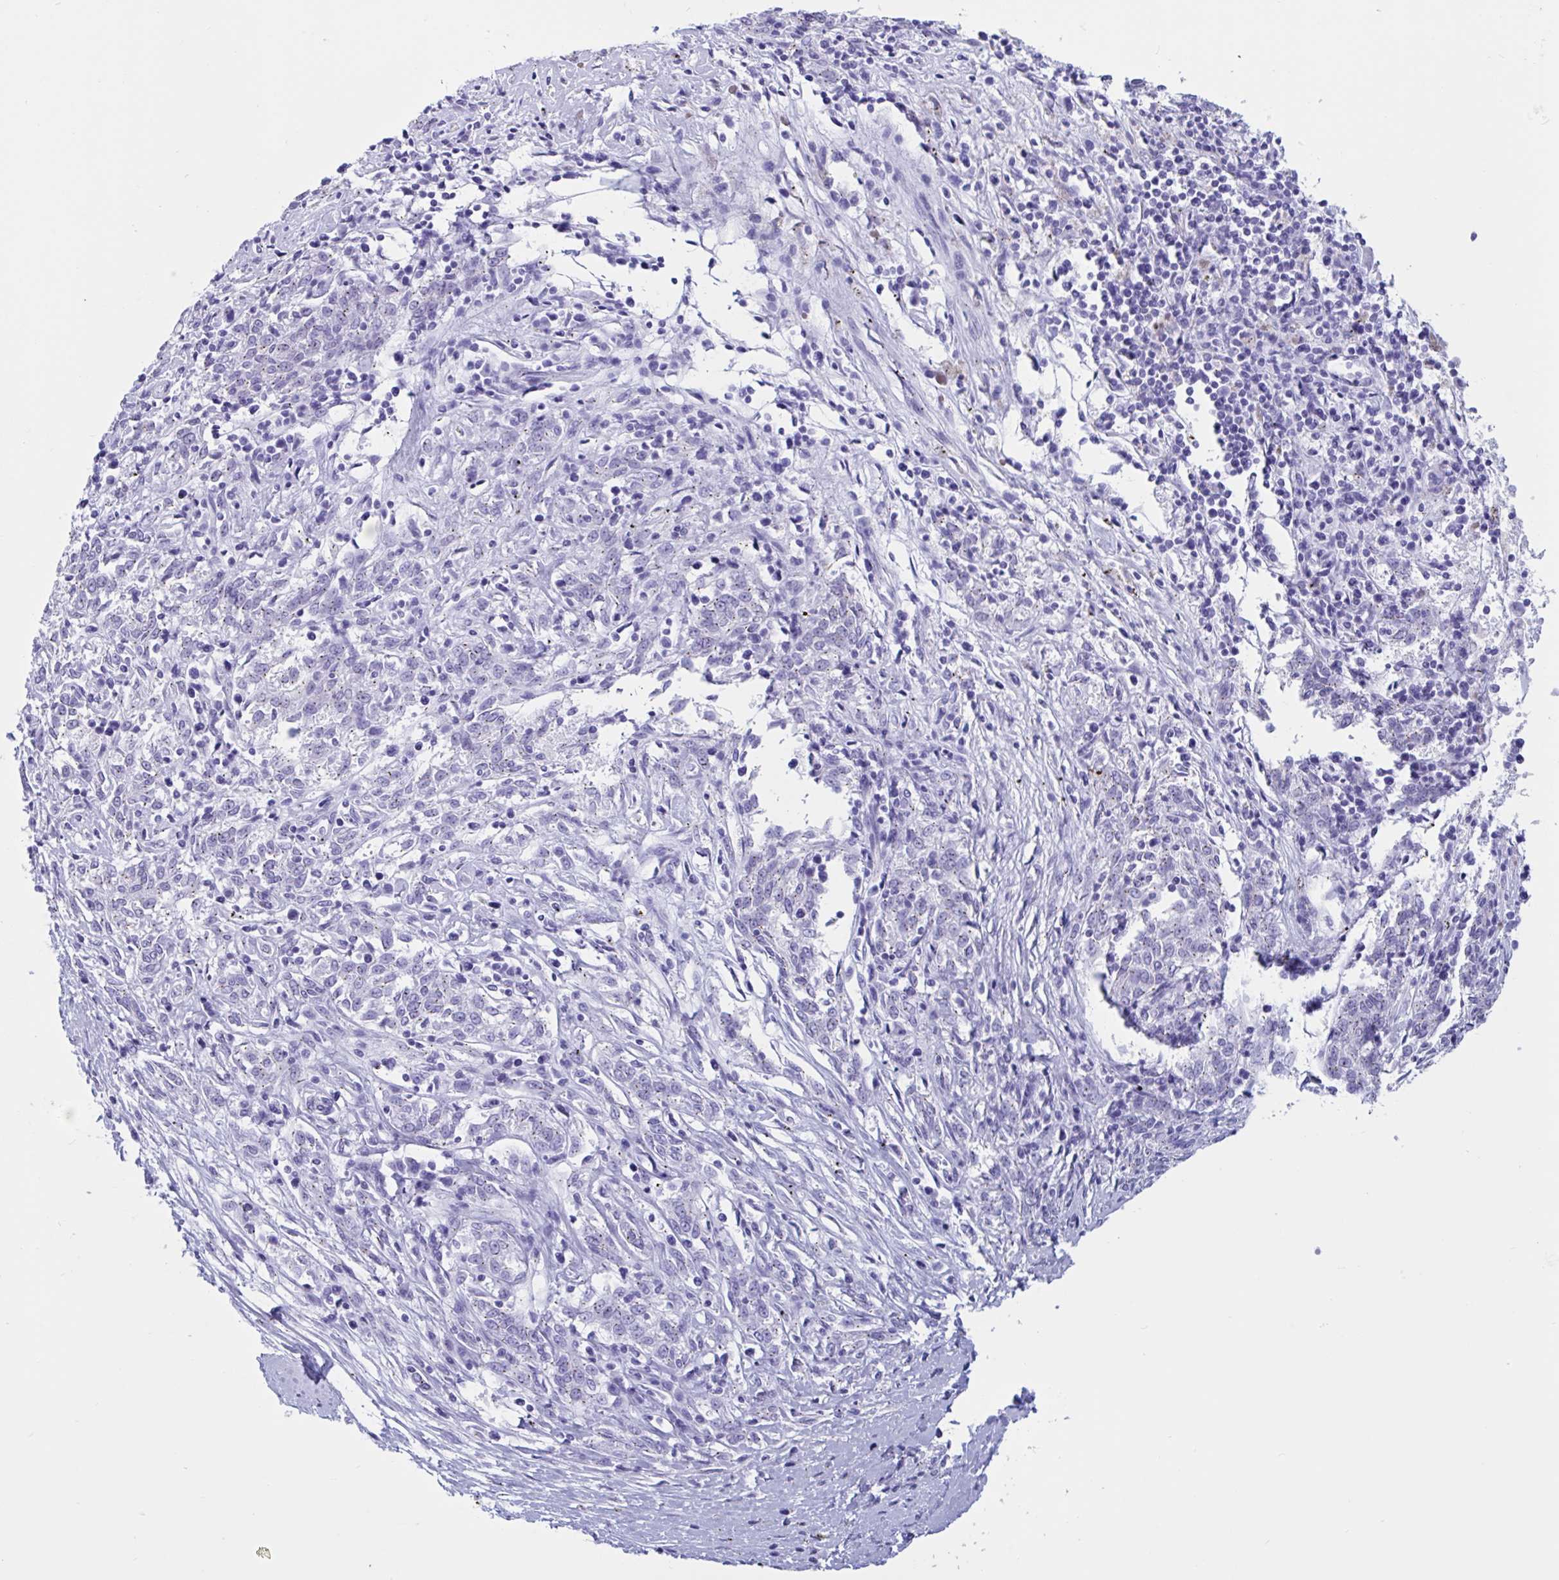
{"staining": {"intensity": "weak", "quantity": "25%-75%", "location": "cytoplasmic/membranous"}, "tissue": "melanoma", "cell_type": "Tumor cells", "image_type": "cancer", "snomed": [{"axis": "morphology", "description": "Malignant melanoma, NOS"}, {"axis": "topography", "description": "Skin"}], "caption": "Immunohistochemical staining of melanoma exhibits low levels of weak cytoplasmic/membranous protein positivity in approximately 25%-75% of tumor cells.", "gene": "RNASE3", "patient": {"sex": "female", "age": 72}}